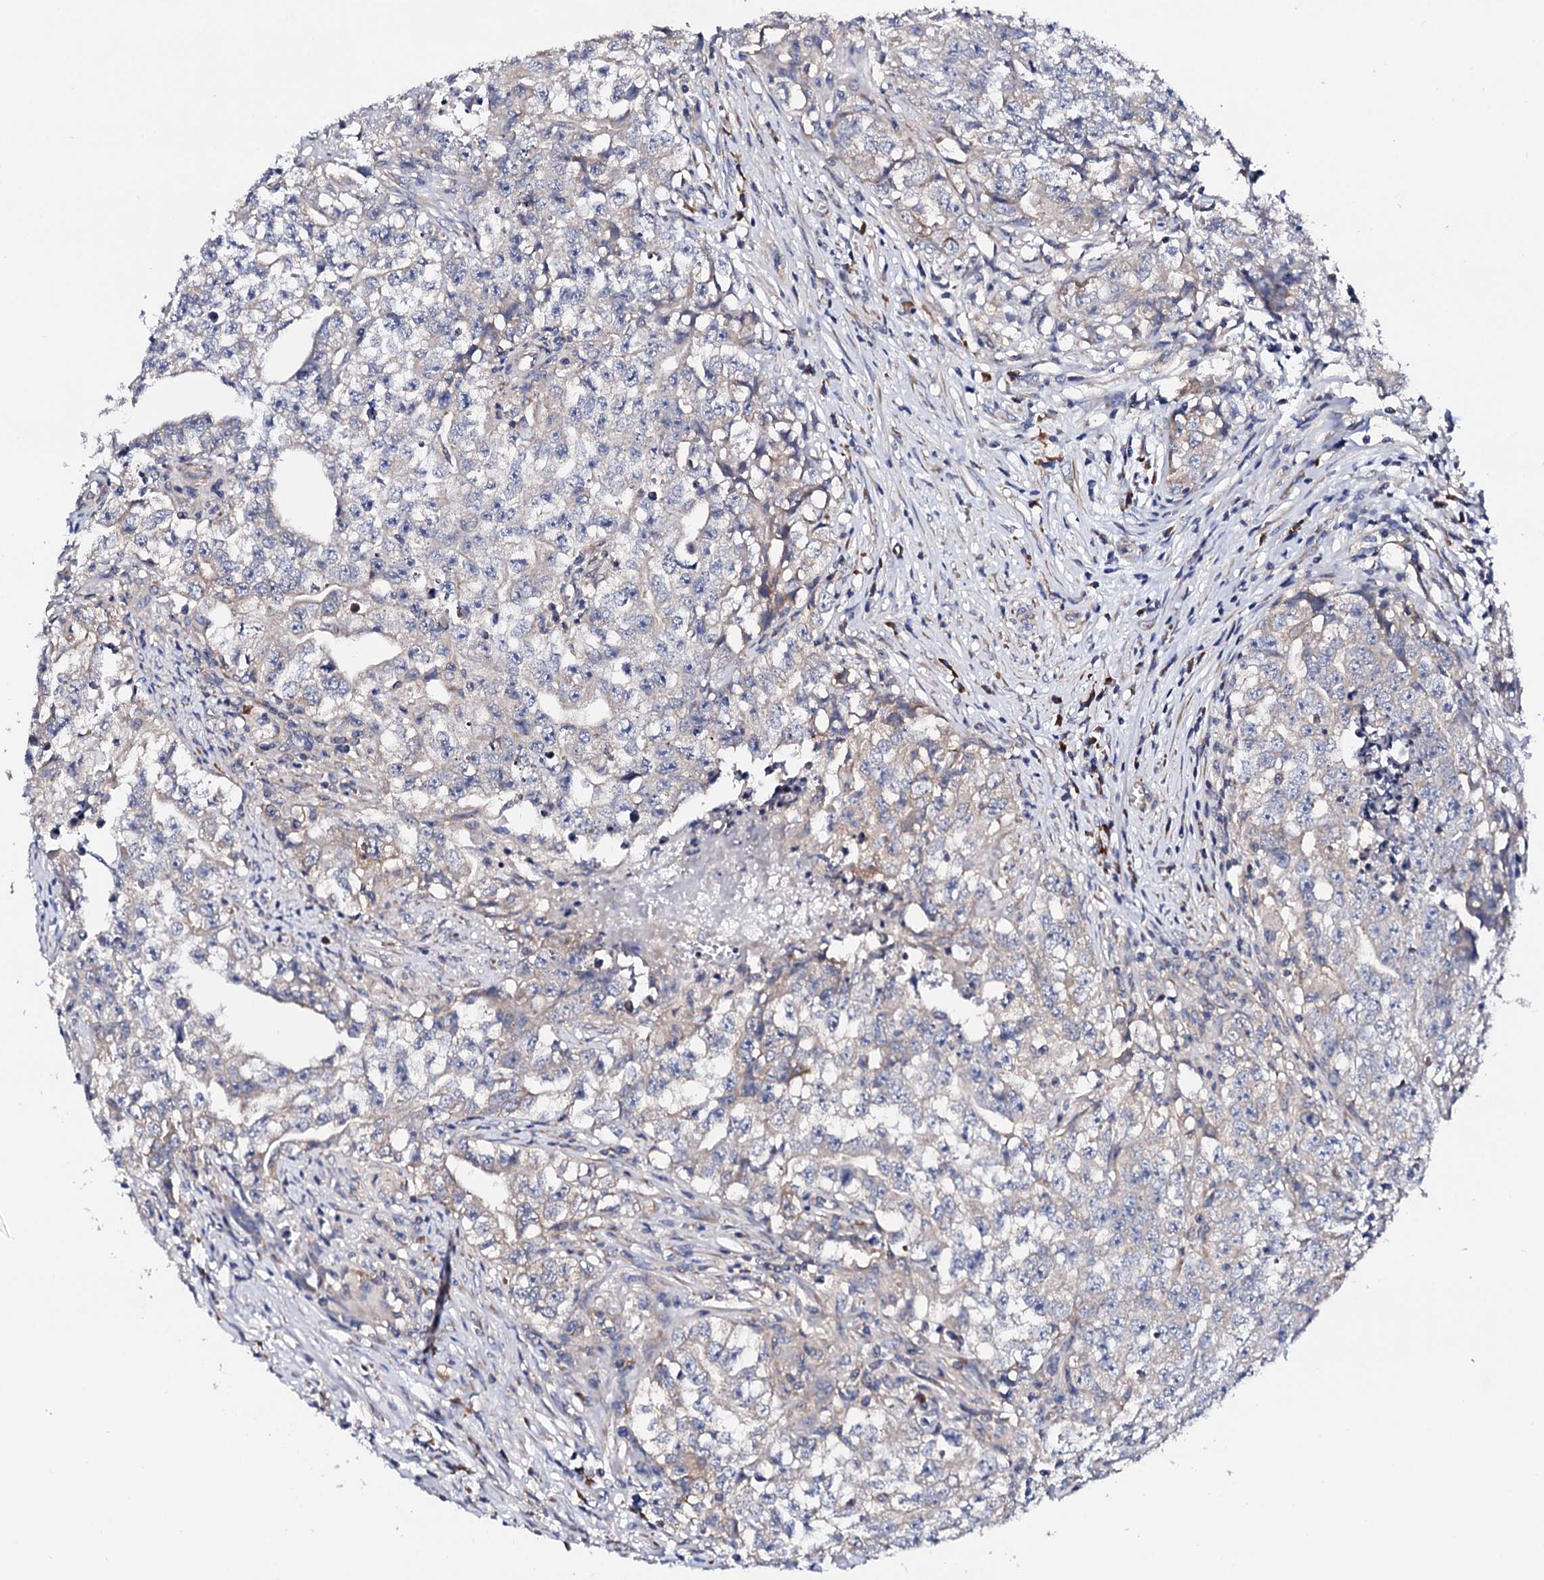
{"staining": {"intensity": "negative", "quantity": "none", "location": "none"}, "tissue": "testis cancer", "cell_type": "Tumor cells", "image_type": "cancer", "snomed": [{"axis": "morphology", "description": "Seminoma, NOS"}, {"axis": "morphology", "description": "Carcinoma, Embryonal, NOS"}, {"axis": "topography", "description": "Testis"}], "caption": "A histopathology image of testis seminoma stained for a protein exhibits no brown staining in tumor cells.", "gene": "NUP58", "patient": {"sex": "male", "age": 43}}